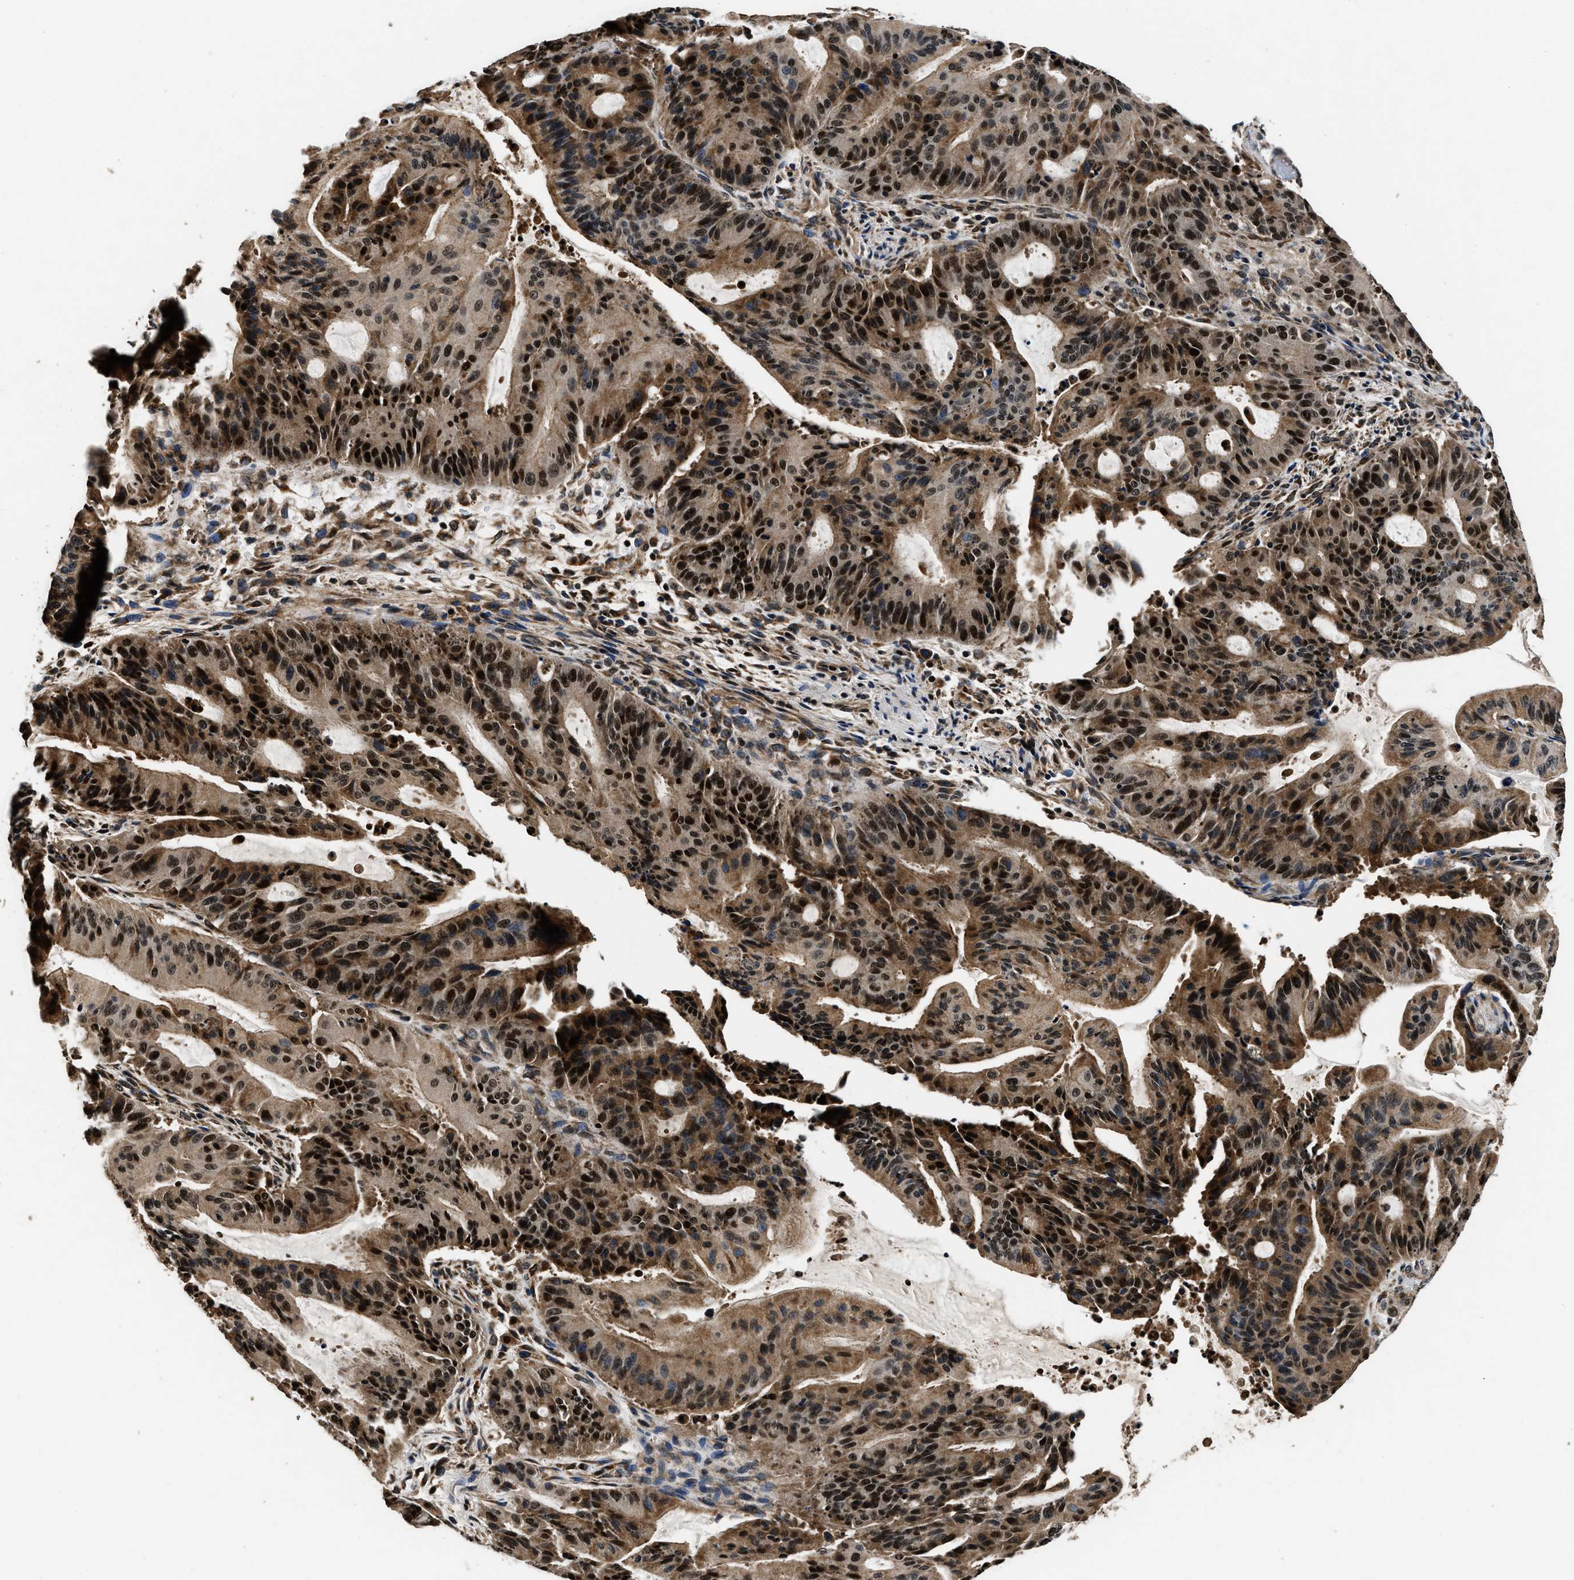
{"staining": {"intensity": "strong", "quantity": ">75%", "location": "nuclear"}, "tissue": "liver cancer", "cell_type": "Tumor cells", "image_type": "cancer", "snomed": [{"axis": "morphology", "description": "Normal tissue, NOS"}, {"axis": "morphology", "description": "Cholangiocarcinoma"}, {"axis": "topography", "description": "Liver"}, {"axis": "topography", "description": "Peripheral nerve tissue"}], "caption": "A high-resolution photomicrograph shows IHC staining of liver cancer (cholangiocarcinoma), which displays strong nuclear expression in approximately >75% of tumor cells. (DAB IHC, brown staining for protein, blue staining for nuclei).", "gene": "CSTF1", "patient": {"sex": "female", "age": 73}}